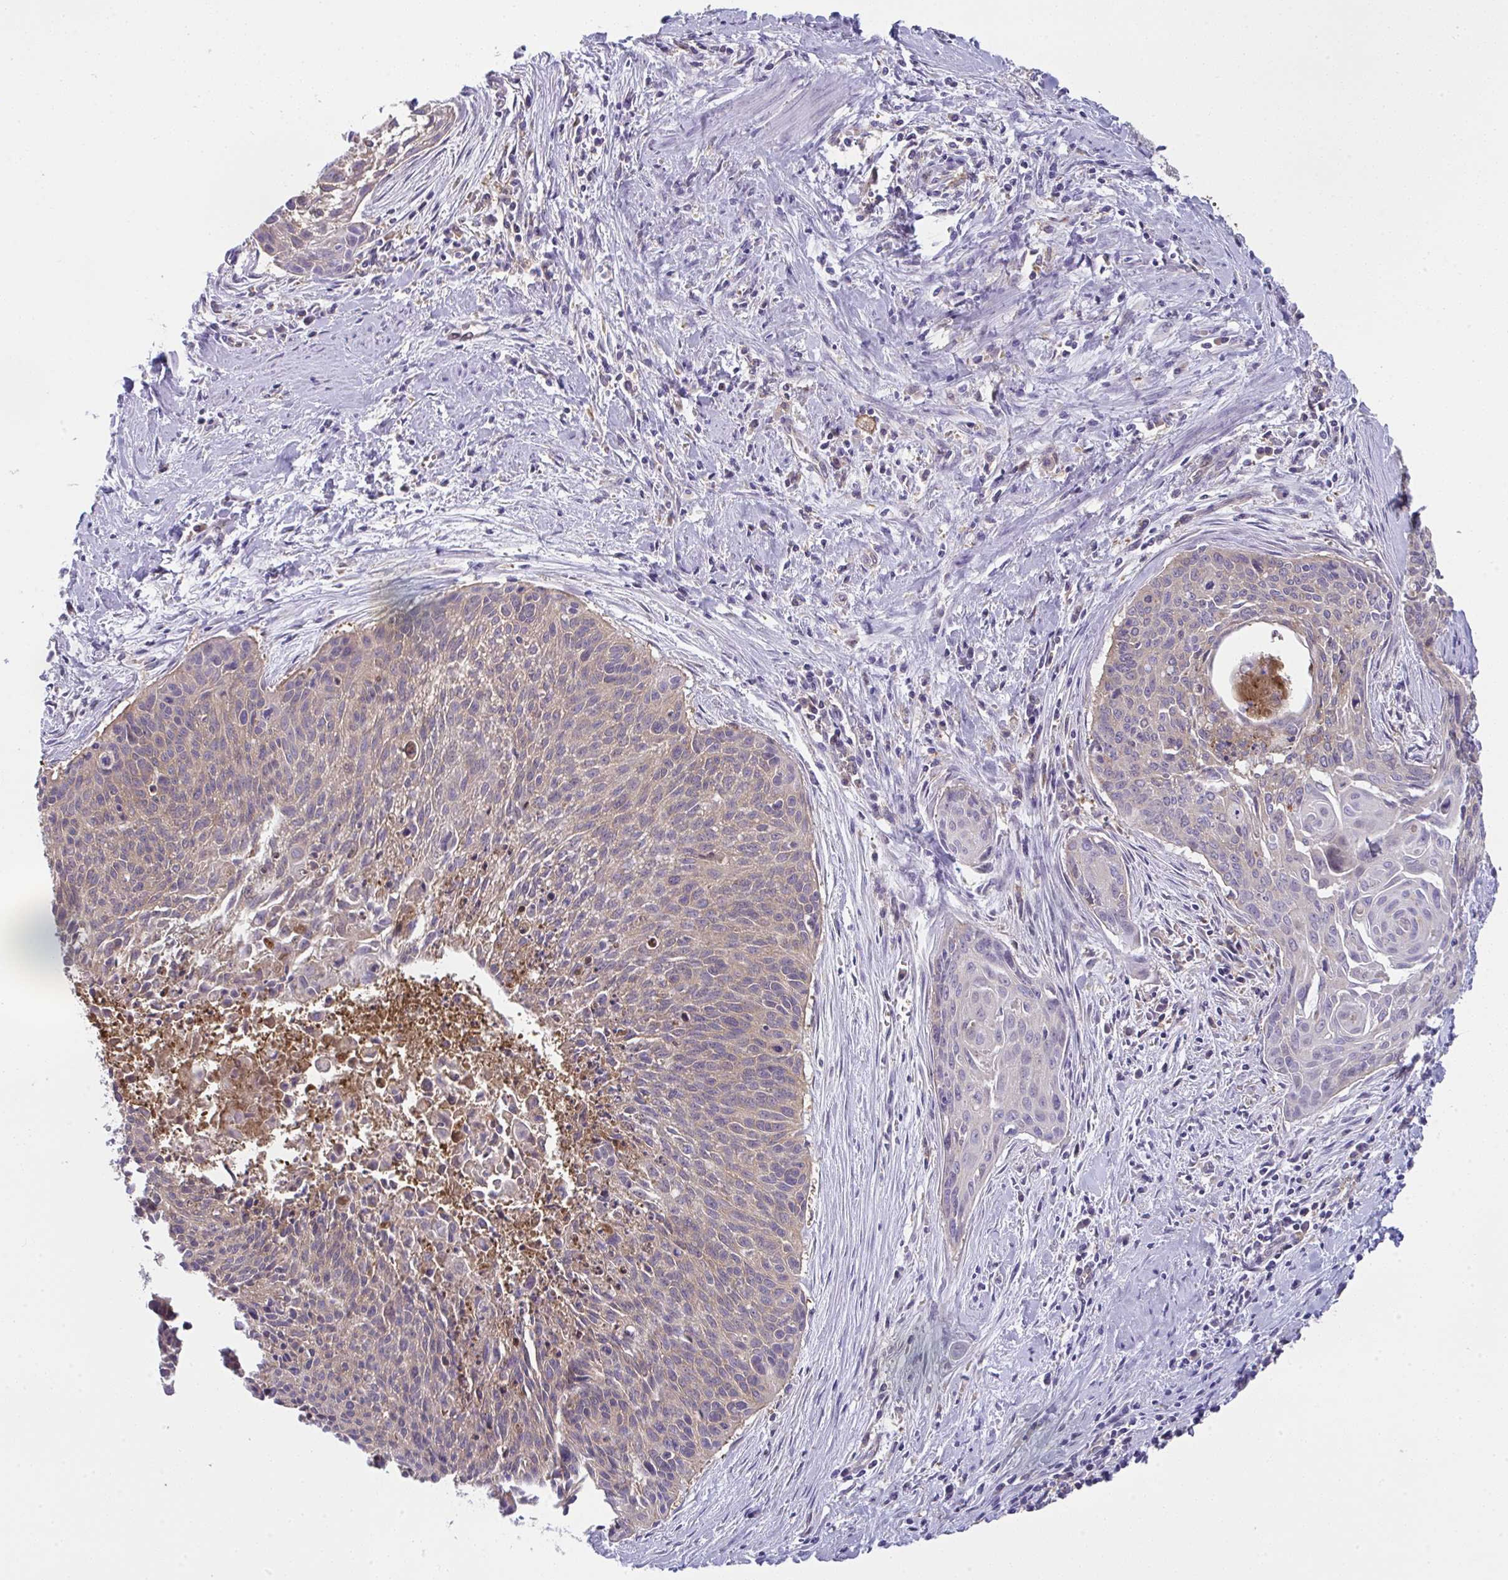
{"staining": {"intensity": "moderate", "quantity": "25%-75%", "location": "cytoplasmic/membranous"}, "tissue": "cervical cancer", "cell_type": "Tumor cells", "image_type": "cancer", "snomed": [{"axis": "morphology", "description": "Squamous cell carcinoma, NOS"}, {"axis": "topography", "description": "Cervix"}], "caption": "The immunohistochemical stain labels moderate cytoplasmic/membranous expression in tumor cells of cervical cancer tissue.", "gene": "ALDH16A1", "patient": {"sex": "female", "age": 55}}